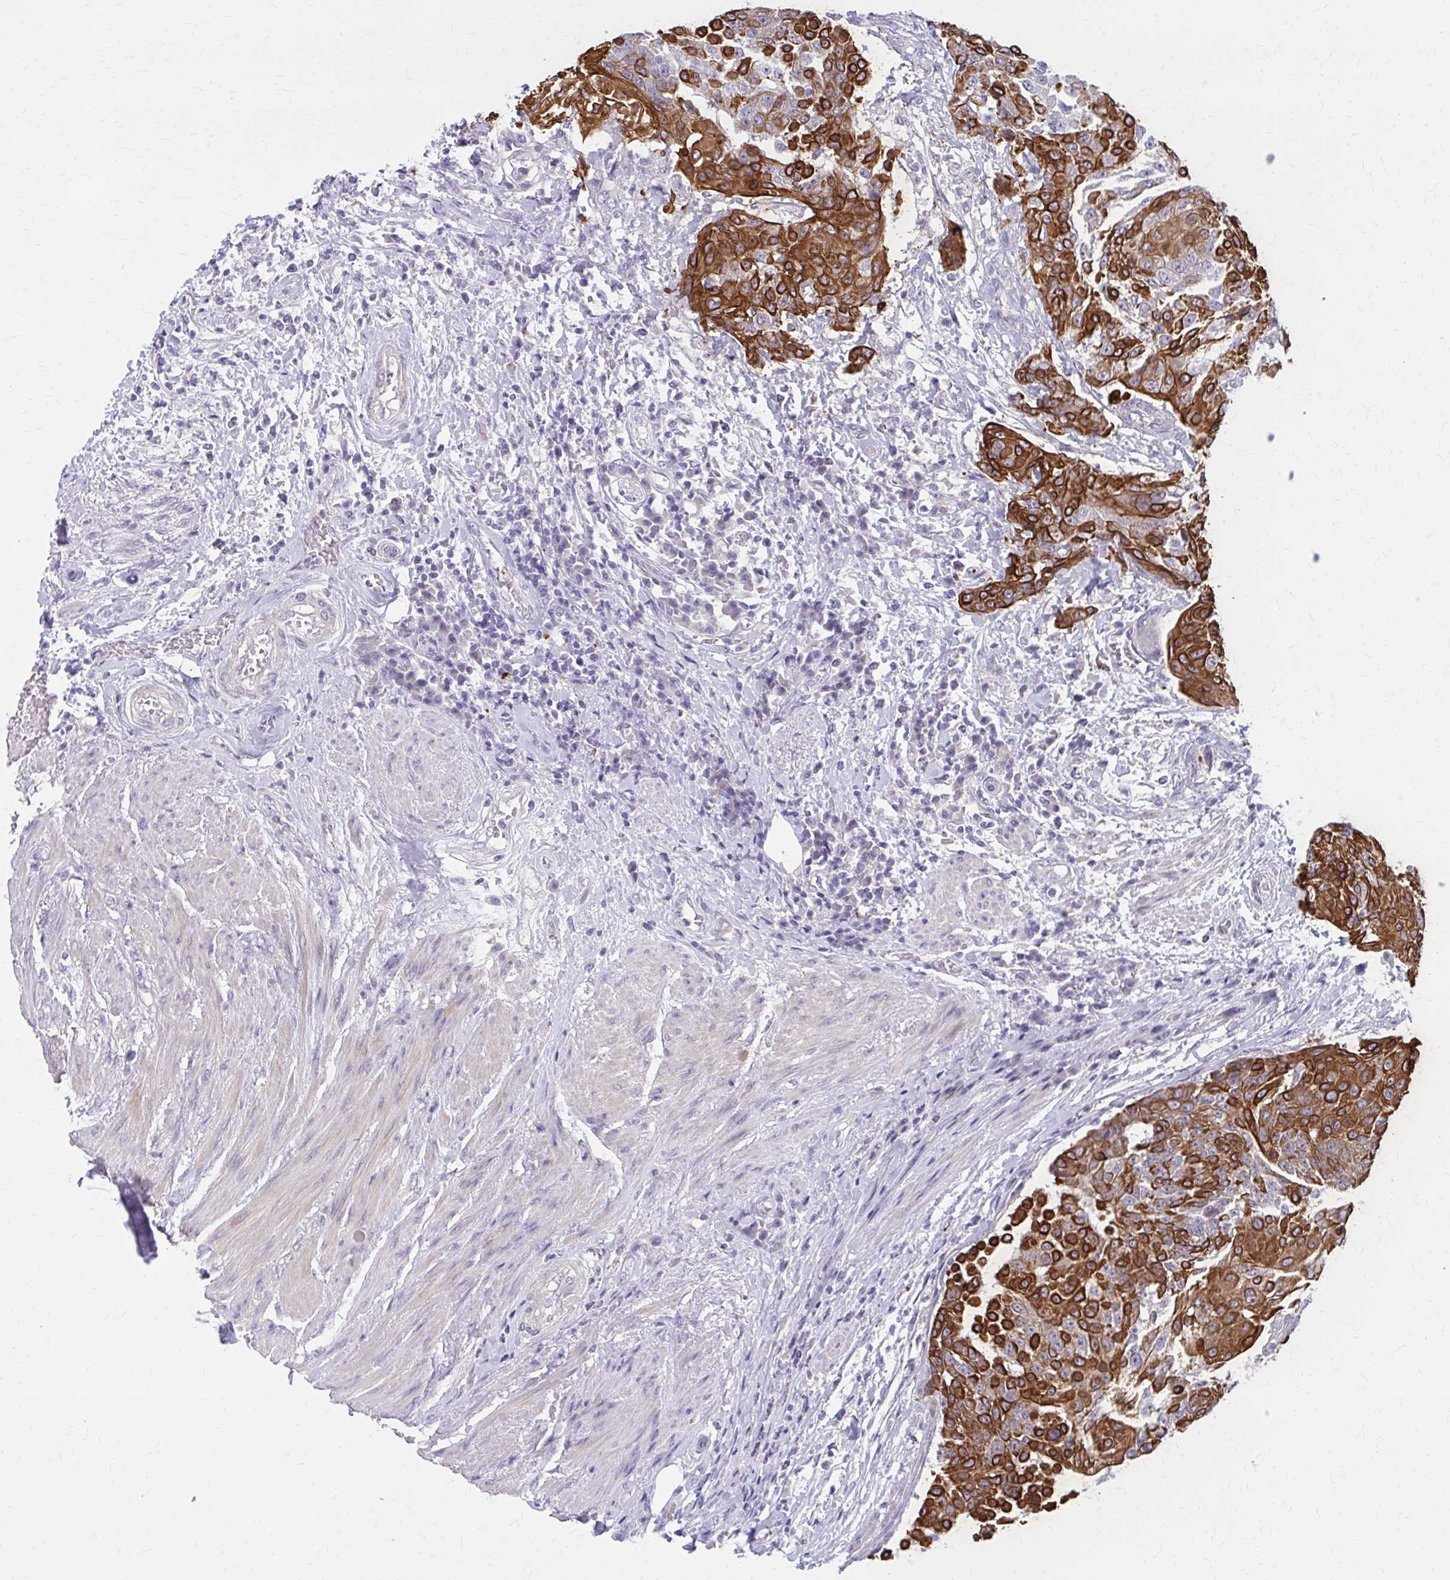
{"staining": {"intensity": "strong", "quantity": ">75%", "location": "cytoplasmic/membranous"}, "tissue": "urothelial cancer", "cell_type": "Tumor cells", "image_type": "cancer", "snomed": [{"axis": "morphology", "description": "Urothelial carcinoma, High grade"}, {"axis": "topography", "description": "Urinary bladder"}], "caption": "Immunohistochemical staining of human high-grade urothelial carcinoma displays strong cytoplasmic/membranous protein positivity in approximately >75% of tumor cells.", "gene": "GLYATL2", "patient": {"sex": "female", "age": 63}}